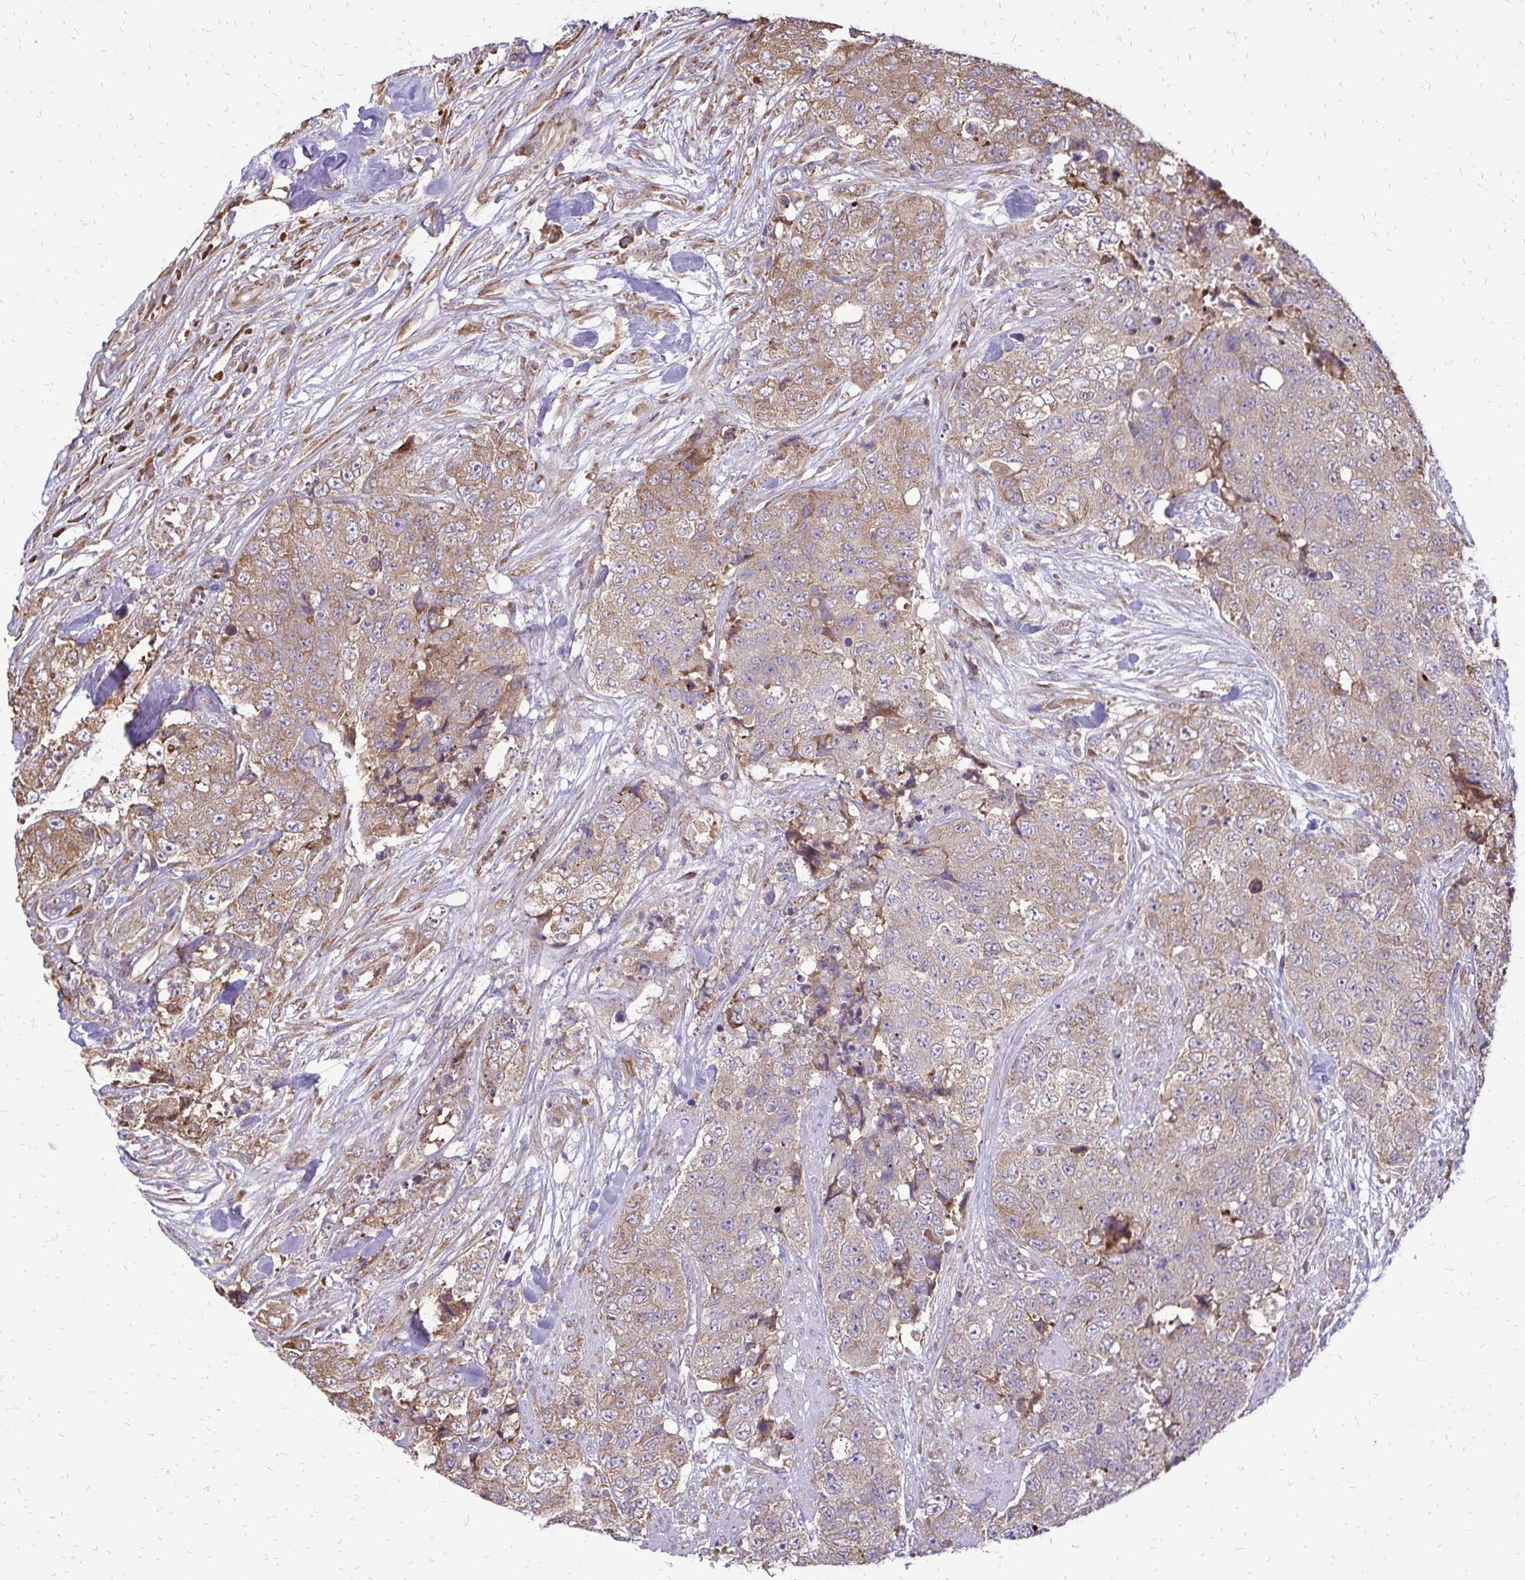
{"staining": {"intensity": "moderate", "quantity": ">75%", "location": "cytoplasmic/membranous"}, "tissue": "urothelial cancer", "cell_type": "Tumor cells", "image_type": "cancer", "snomed": [{"axis": "morphology", "description": "Urothelial carcinoma, High grade"}, {"axis": "topography", "description": "Urinary bladder"}], "caption": "IHC photomicrograph of high-grade urothelial carcinoma stained for a protein (brown), which shows medium levels of moderate cytoplasmic/membranous expression in approximately >75% of tumor cells.", "gene": "RPS3", "patient": {"sex": "female", "age": 78}}